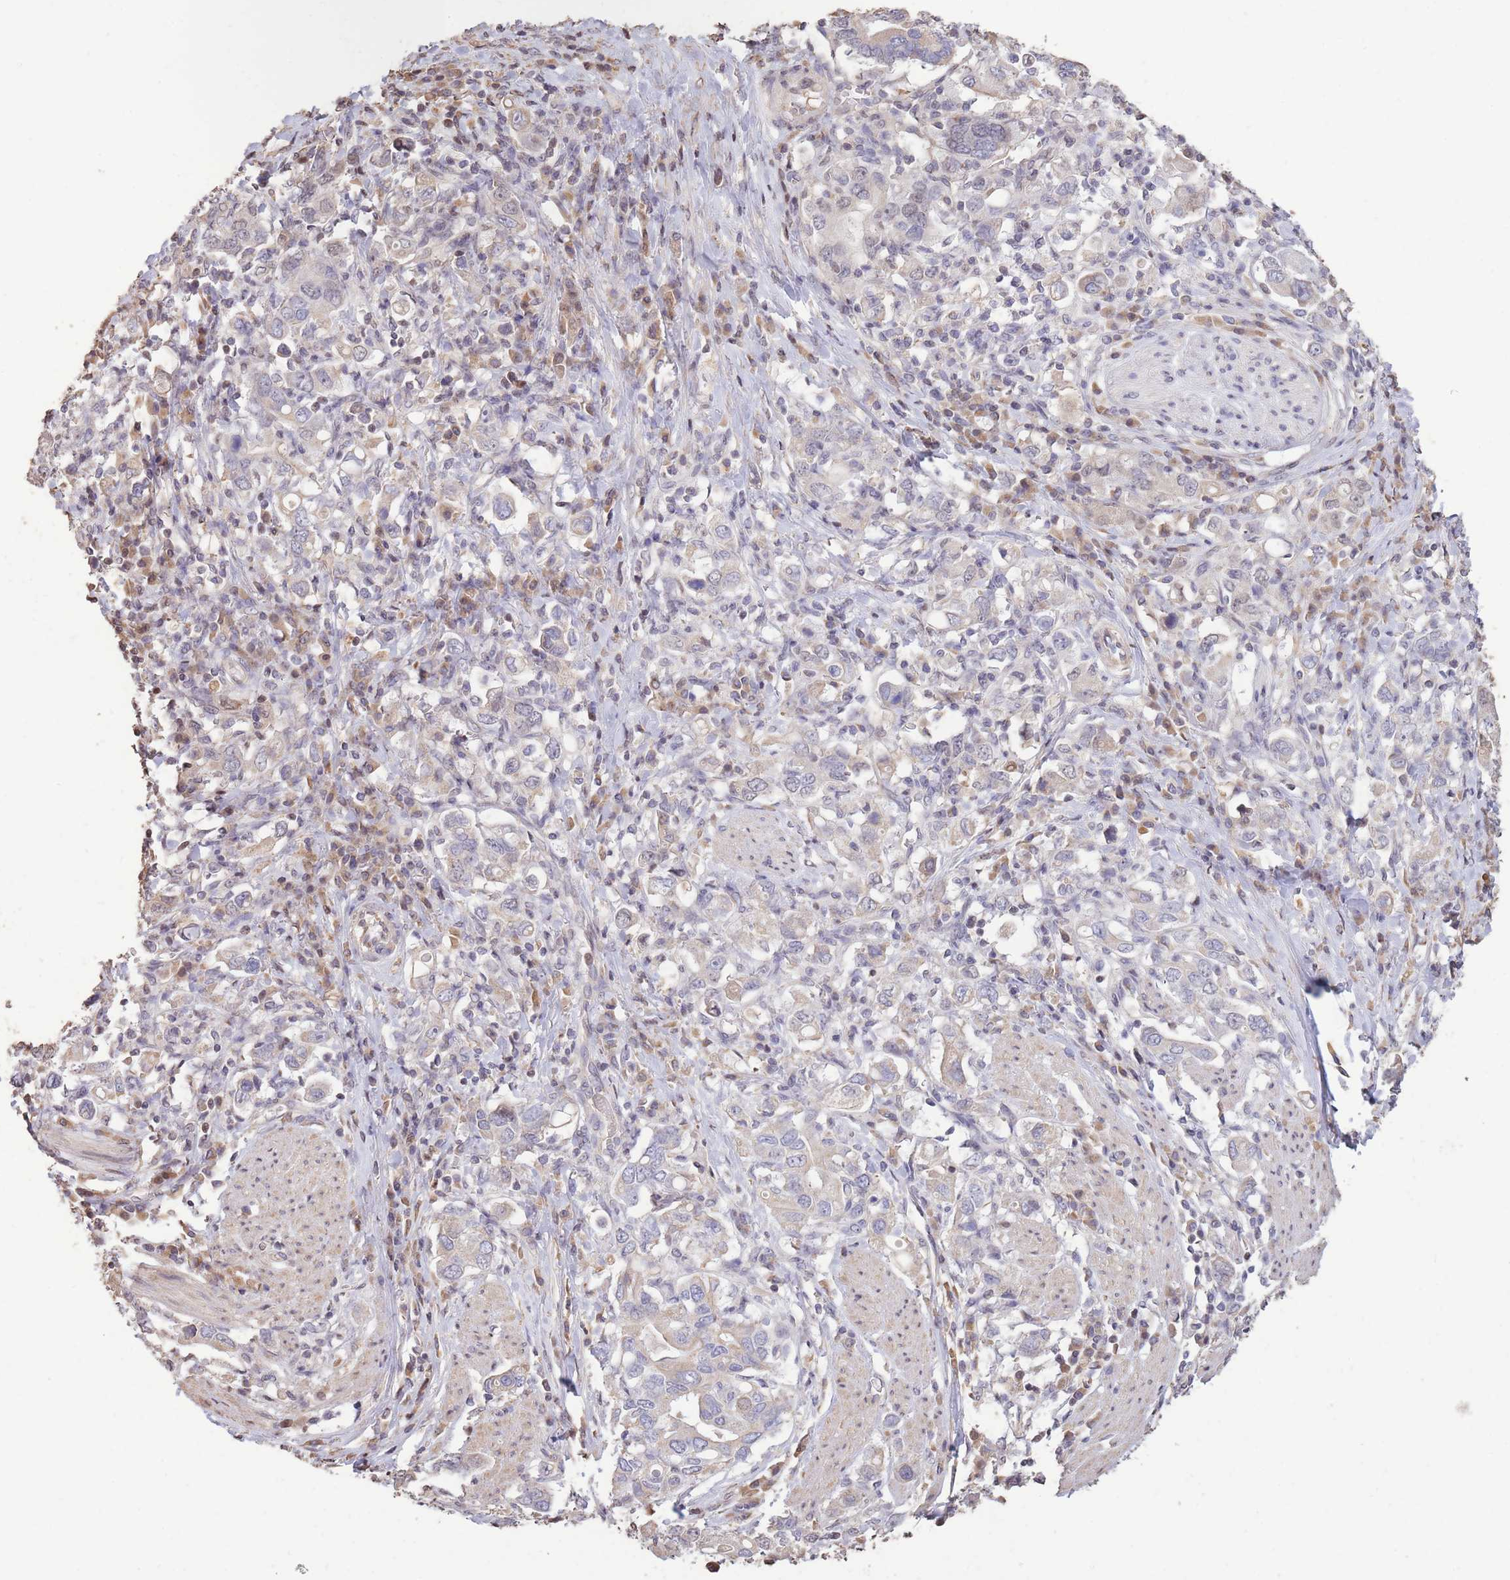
{"staining": {"intensity": "negative", "quantity": "none", "location": "none"}, "tissue": "stomach cancer", "cell_type": "Tumor cells", "image_type": "cancer", "snomed": [{"axis": "morphology", "description": "Adenocarcinoma, NOS"}, {"axis": "topography", "description": "Stomach, upper"}, {"axis": "topography", "description": "Stomach"}], "caption": "Immunohistochemistry (IHC) micrograph of adenocarcinoma (stomach) stained for a protein (brown), which exhibits no positivity in tumor cells.", "gene": "RGS14", "patient": {"sex": "male", "age": 62}}